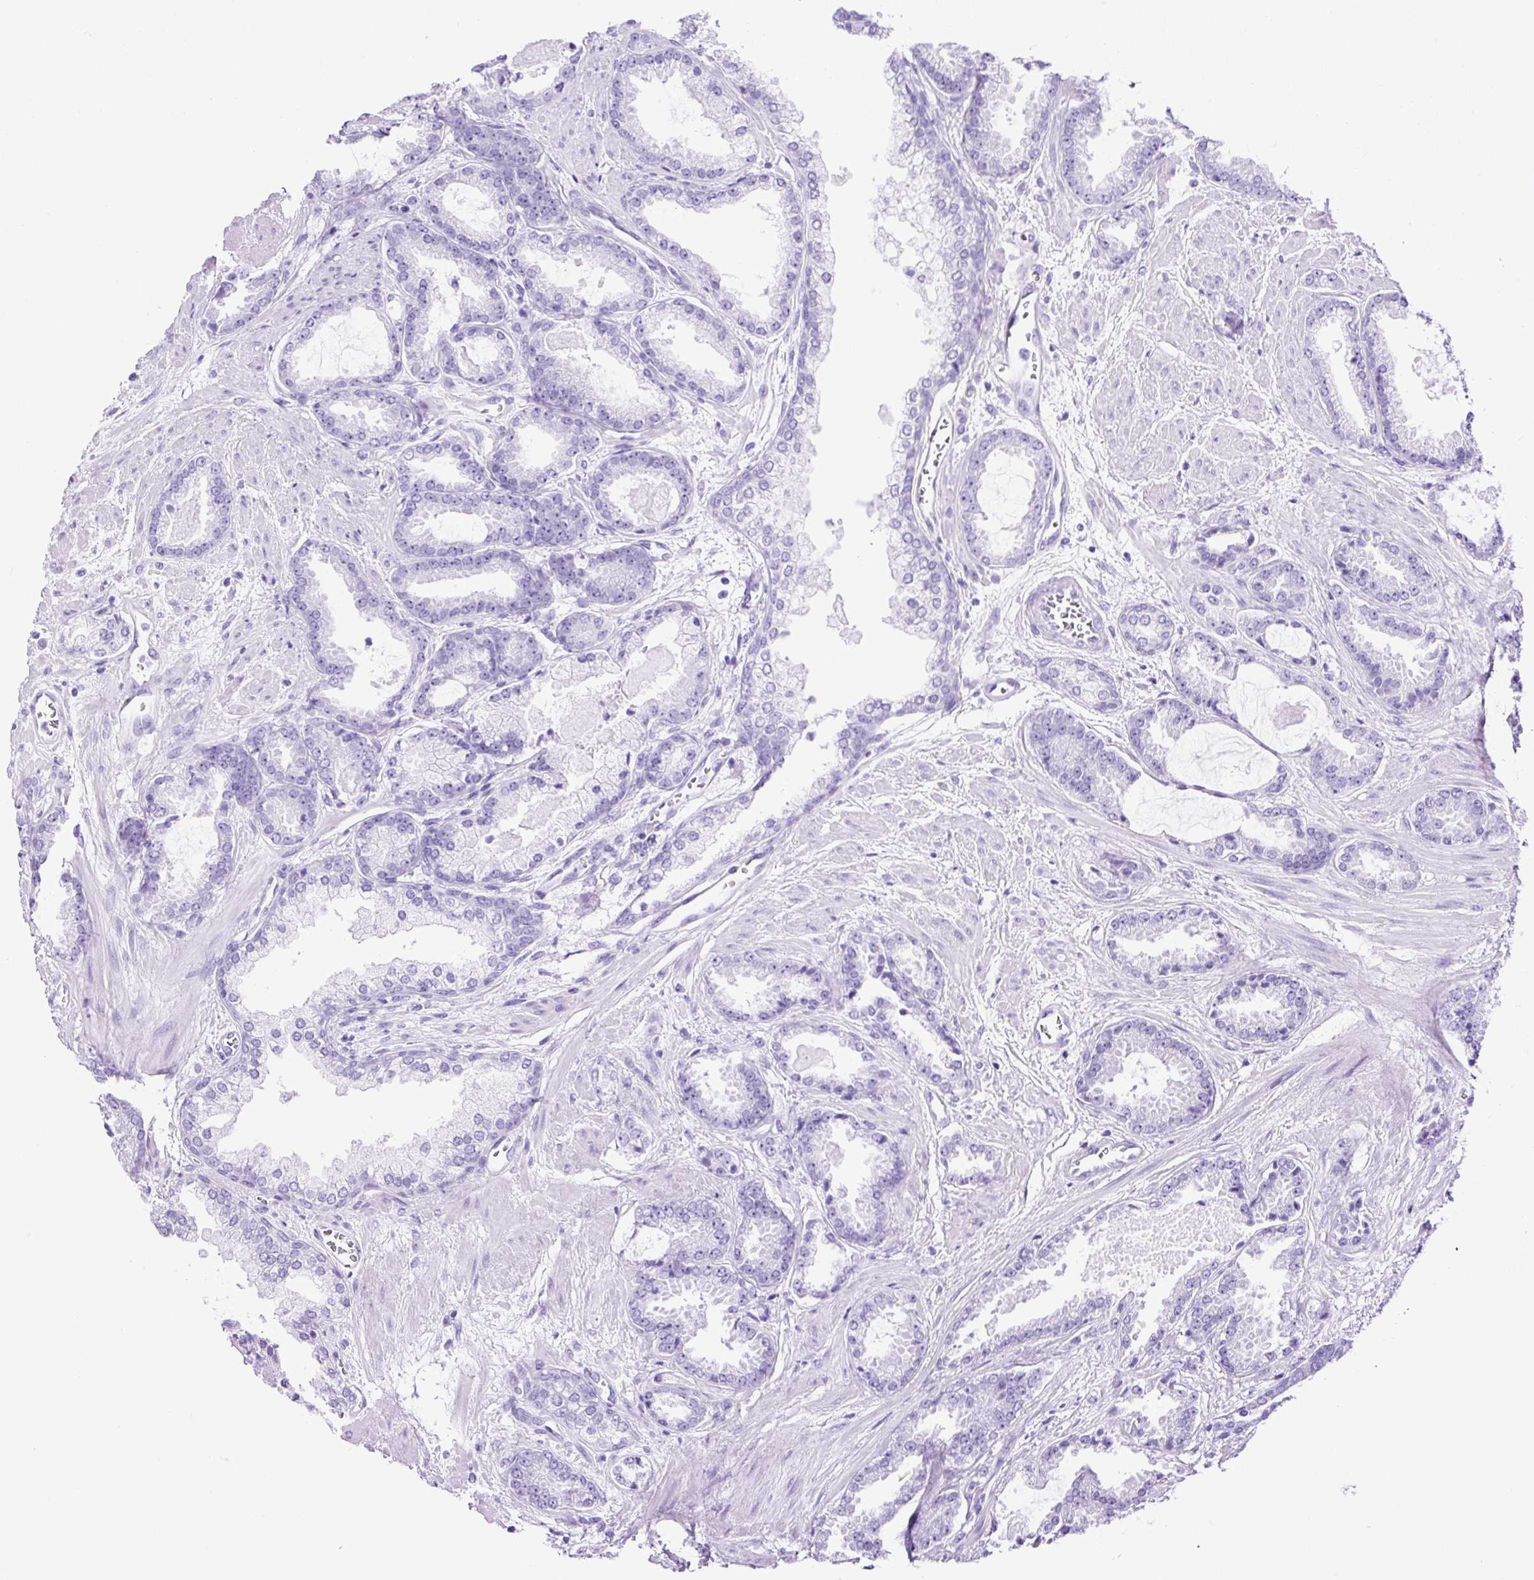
{"staining": {"intensity": "negative", "quantity": "none", "location": "none"}, "tissue": "prostate cancer", "cell_type": "Tumor cells", "image_type": "cancer", "snomed": [{"axis": "morphology", "description": "Adenocarcinoma, Low grade"}, {"axis": "topography", "description": "Prostate"}], "caption": "Immunohistochemistry (IHC) histopathology image of neoplastic tissue: human prostate cancer stained with DAB shows no significant protein positivity in tumor cells.", "gene": "CEL", "patient": {"sex": "male", "age": 62}}